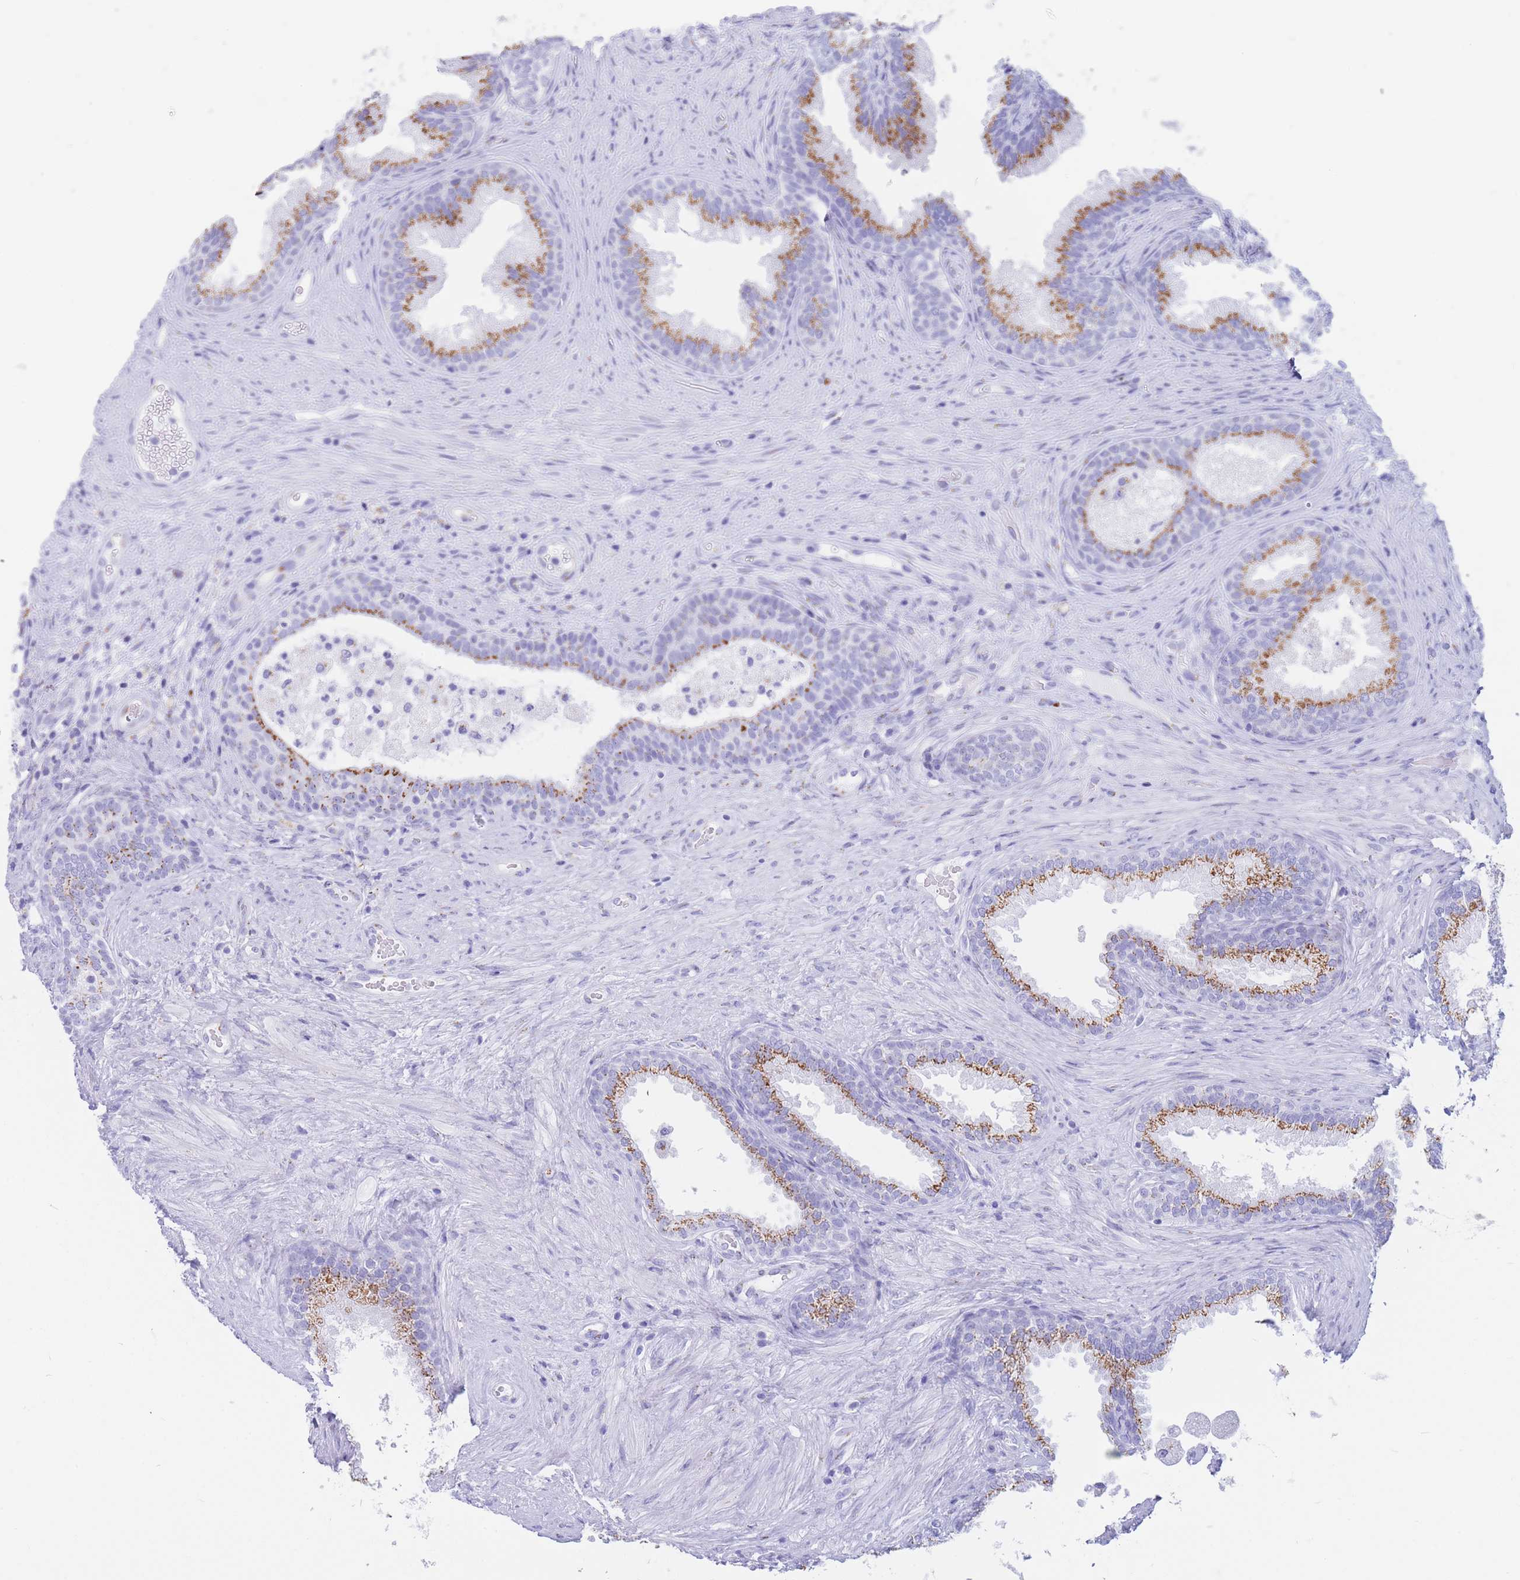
{"staining": {"intensity": "moderate", "quantity": ">75%", "location": "cytoplasmic/membranous"}, "tissue": "prostate", "cell_type": "Glandular cells", "image_type": "normal", "snomed": [{"axis": "morphology", "description": "Normal tissue, NOS"}, {"axis": "topography", "description": "Prostate"}], "caption": "Immunohistochemical staining of normal prostate exhibits moderate cytoplasmic/membranous protein positivity in approximately >75% of glandular cells. Nuclei are stained in blue.", "gene": "FAM3C", "patient": {"sex": "male", "age": 76}}